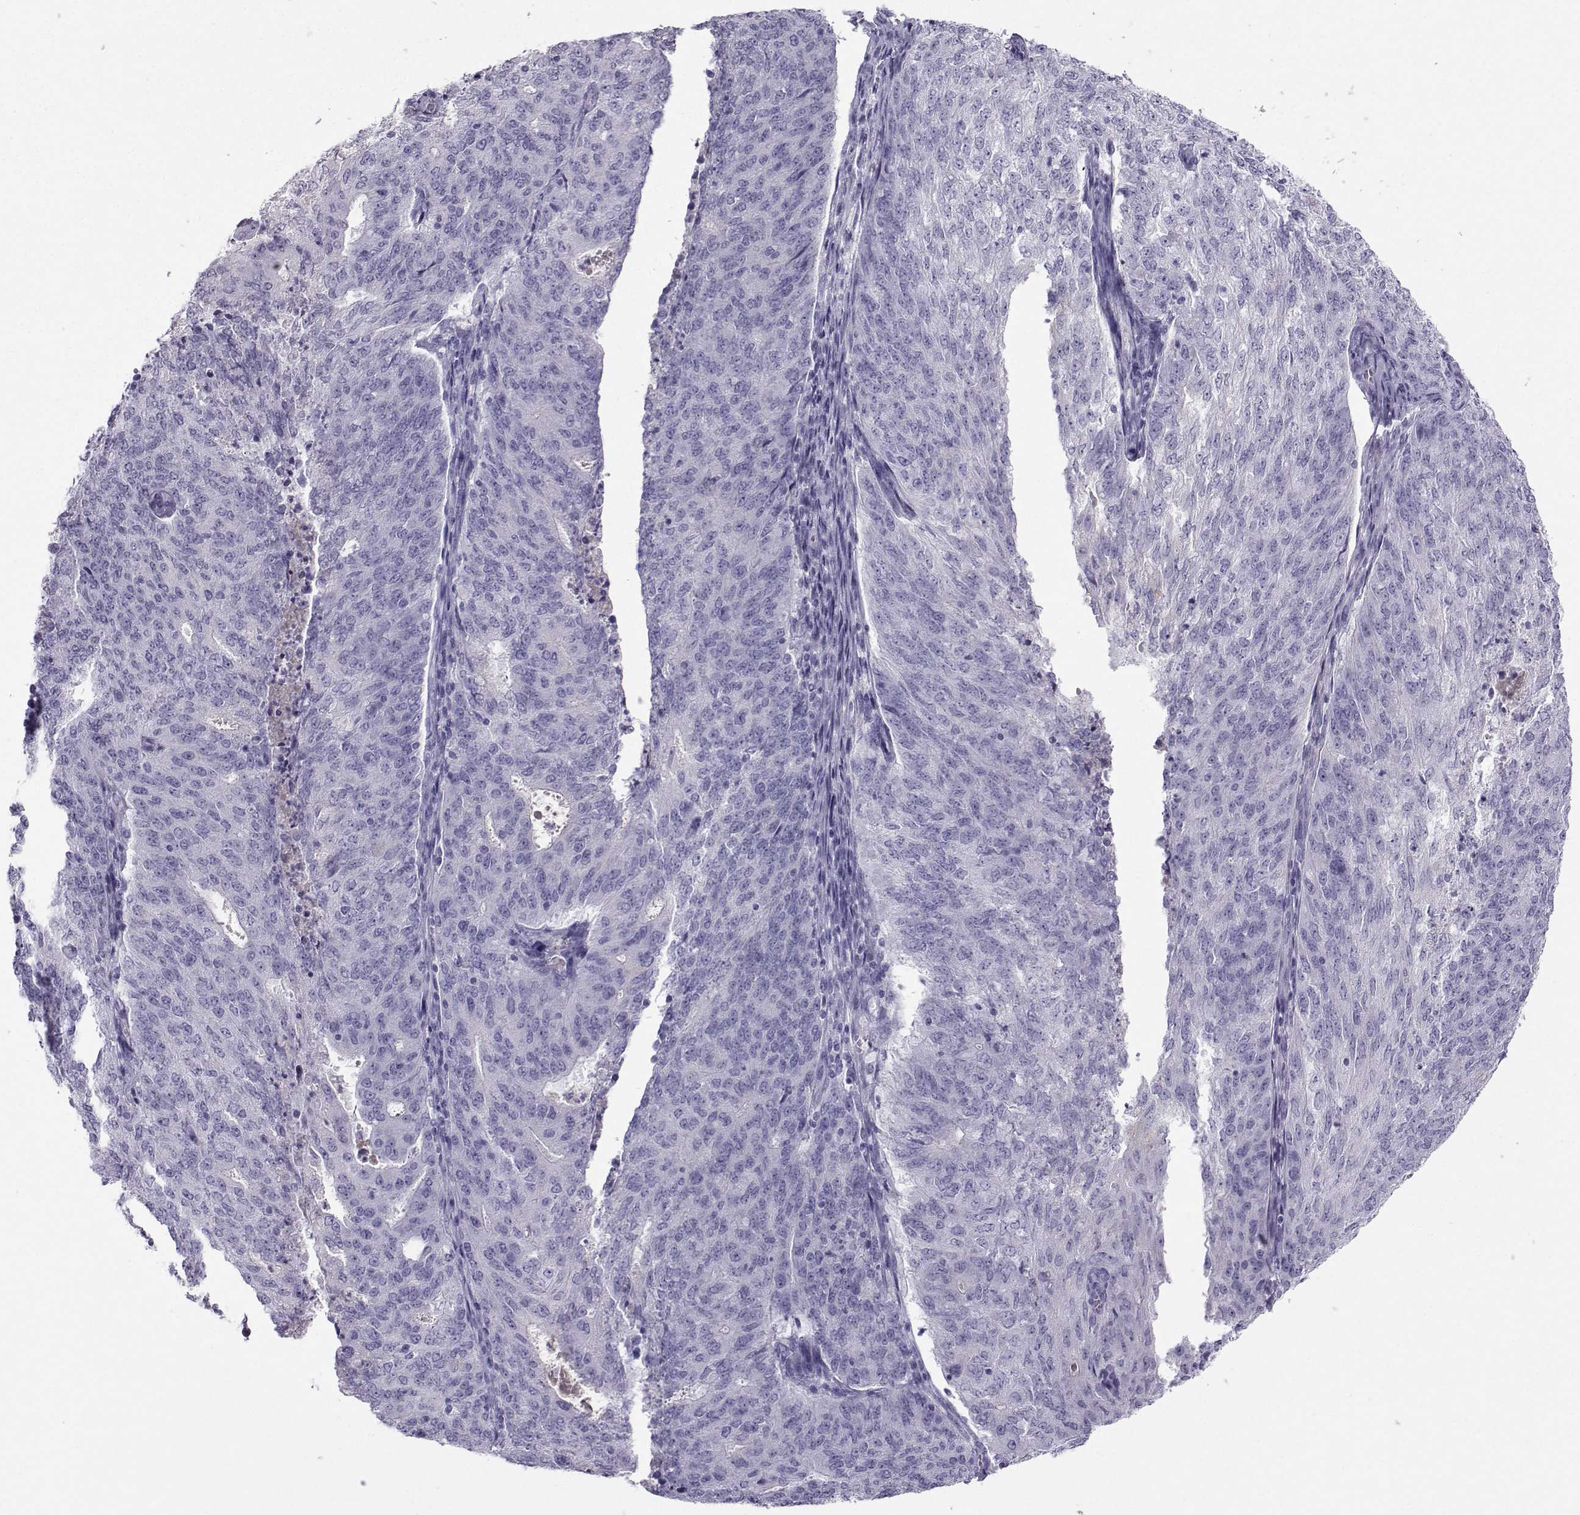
{"staining": {"intensity": "negative", "quantity": "none", "location": "none"}, "tissue": "endometrial cancer", "cell_type": "Tumor cells", "image_type": "cancer", "snomed": [{"axis": "morphology", "description": "Adenocarcinoma, NOS"}, {"axis": "topography", "description": "Endometrium"}], "caption": "High magnification brightfield microscopy of endometrial cancer stained with DAB (brown) and counterstained with hematoxylin (blue): tumor cells show no significant positivity.", "gene": "ARMC2", "patient": {"sex": "female", "age": 82}}